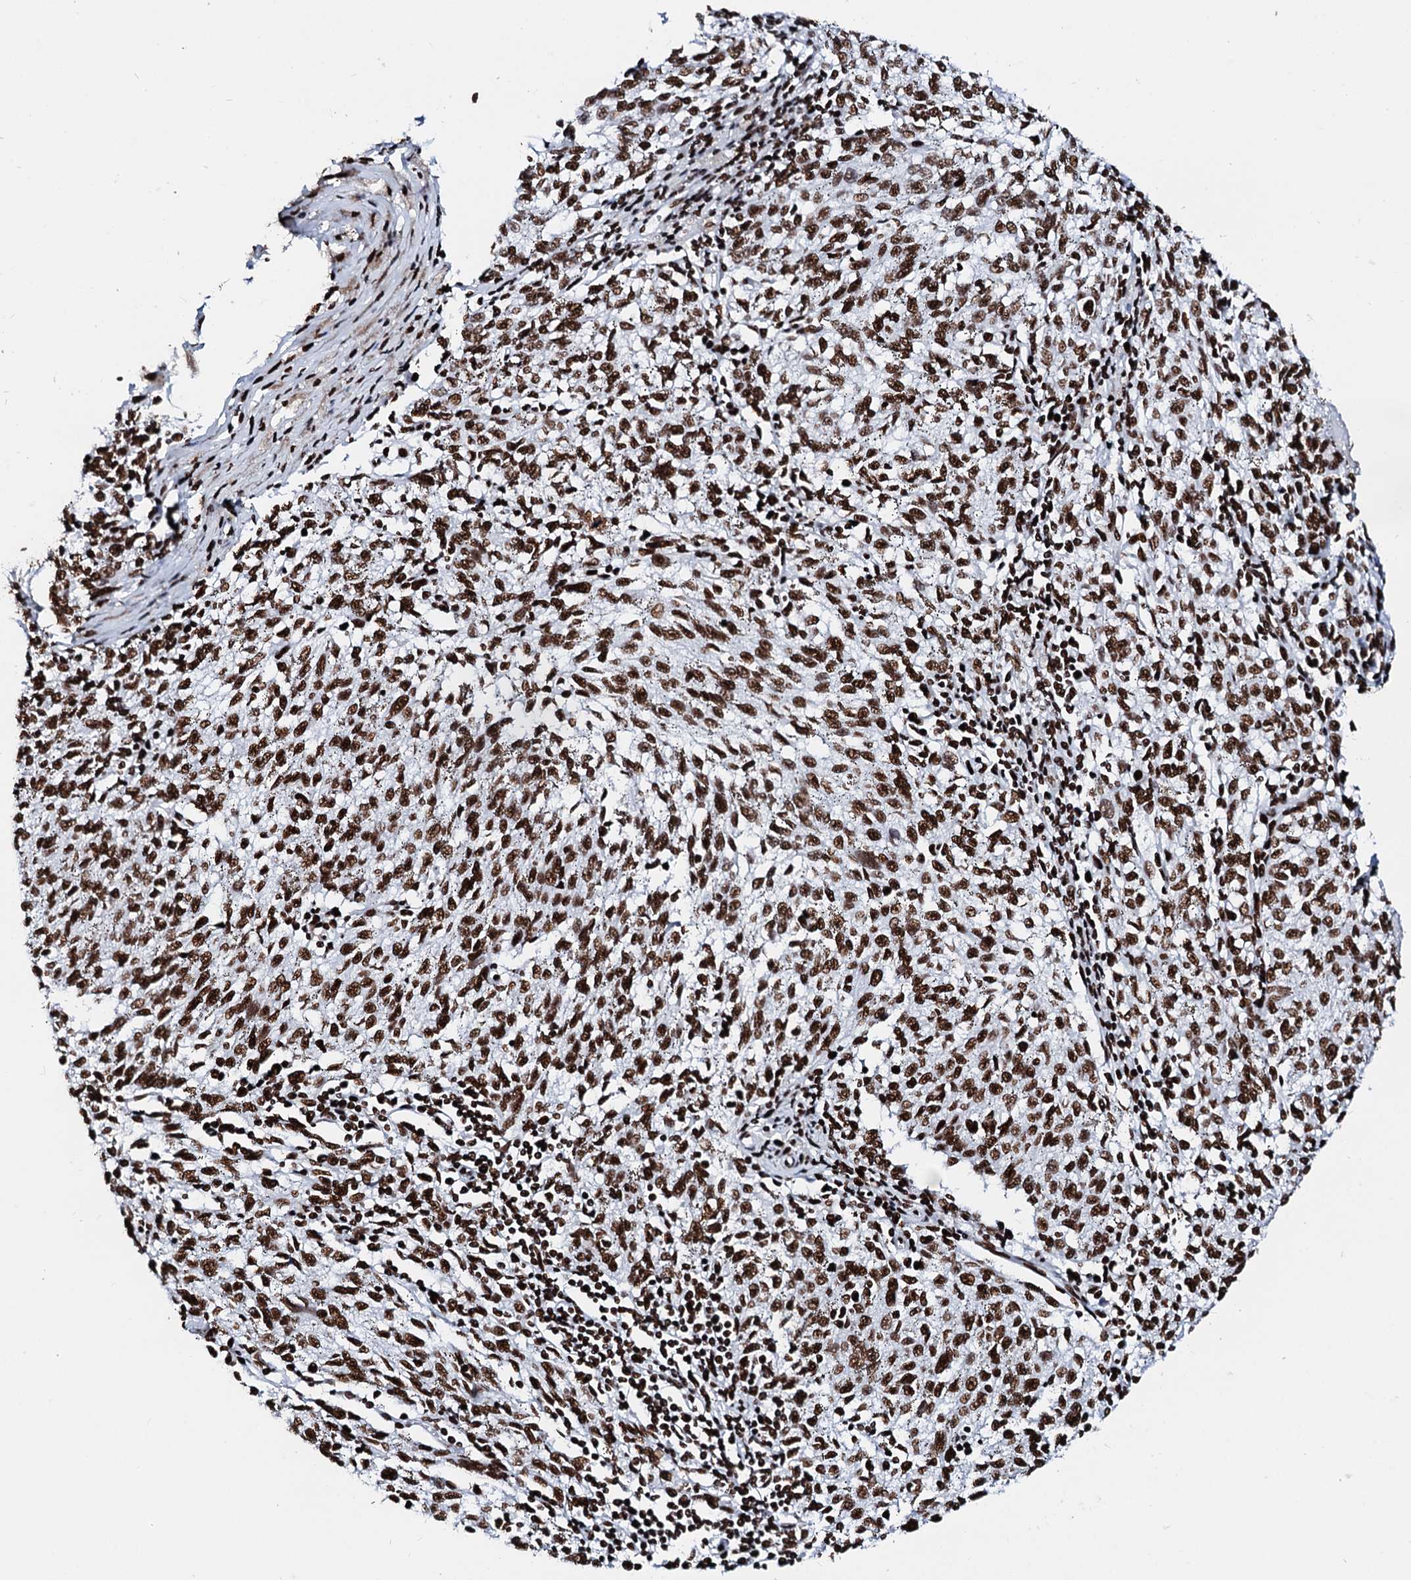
{"staining": {"intensity": "strong", "quantity": ">75%", "location": "nuclear"}, "tissue": "melanoma", "cell_type": "Tumor cells", "image_type": "cancer", "snomed": [{"axis": "morphology", "description": "Malignant melanoma, NOS"}, {"axis": "topography", "description": "Skin"}], "caption": "This image reveals immunohistochemistry (IHC) staining of human melanoma, with high strong nuclear positivity in about >75% of tumor cells.", "gene": "RALY", "patient": {"sex": "female", "age": 72}}